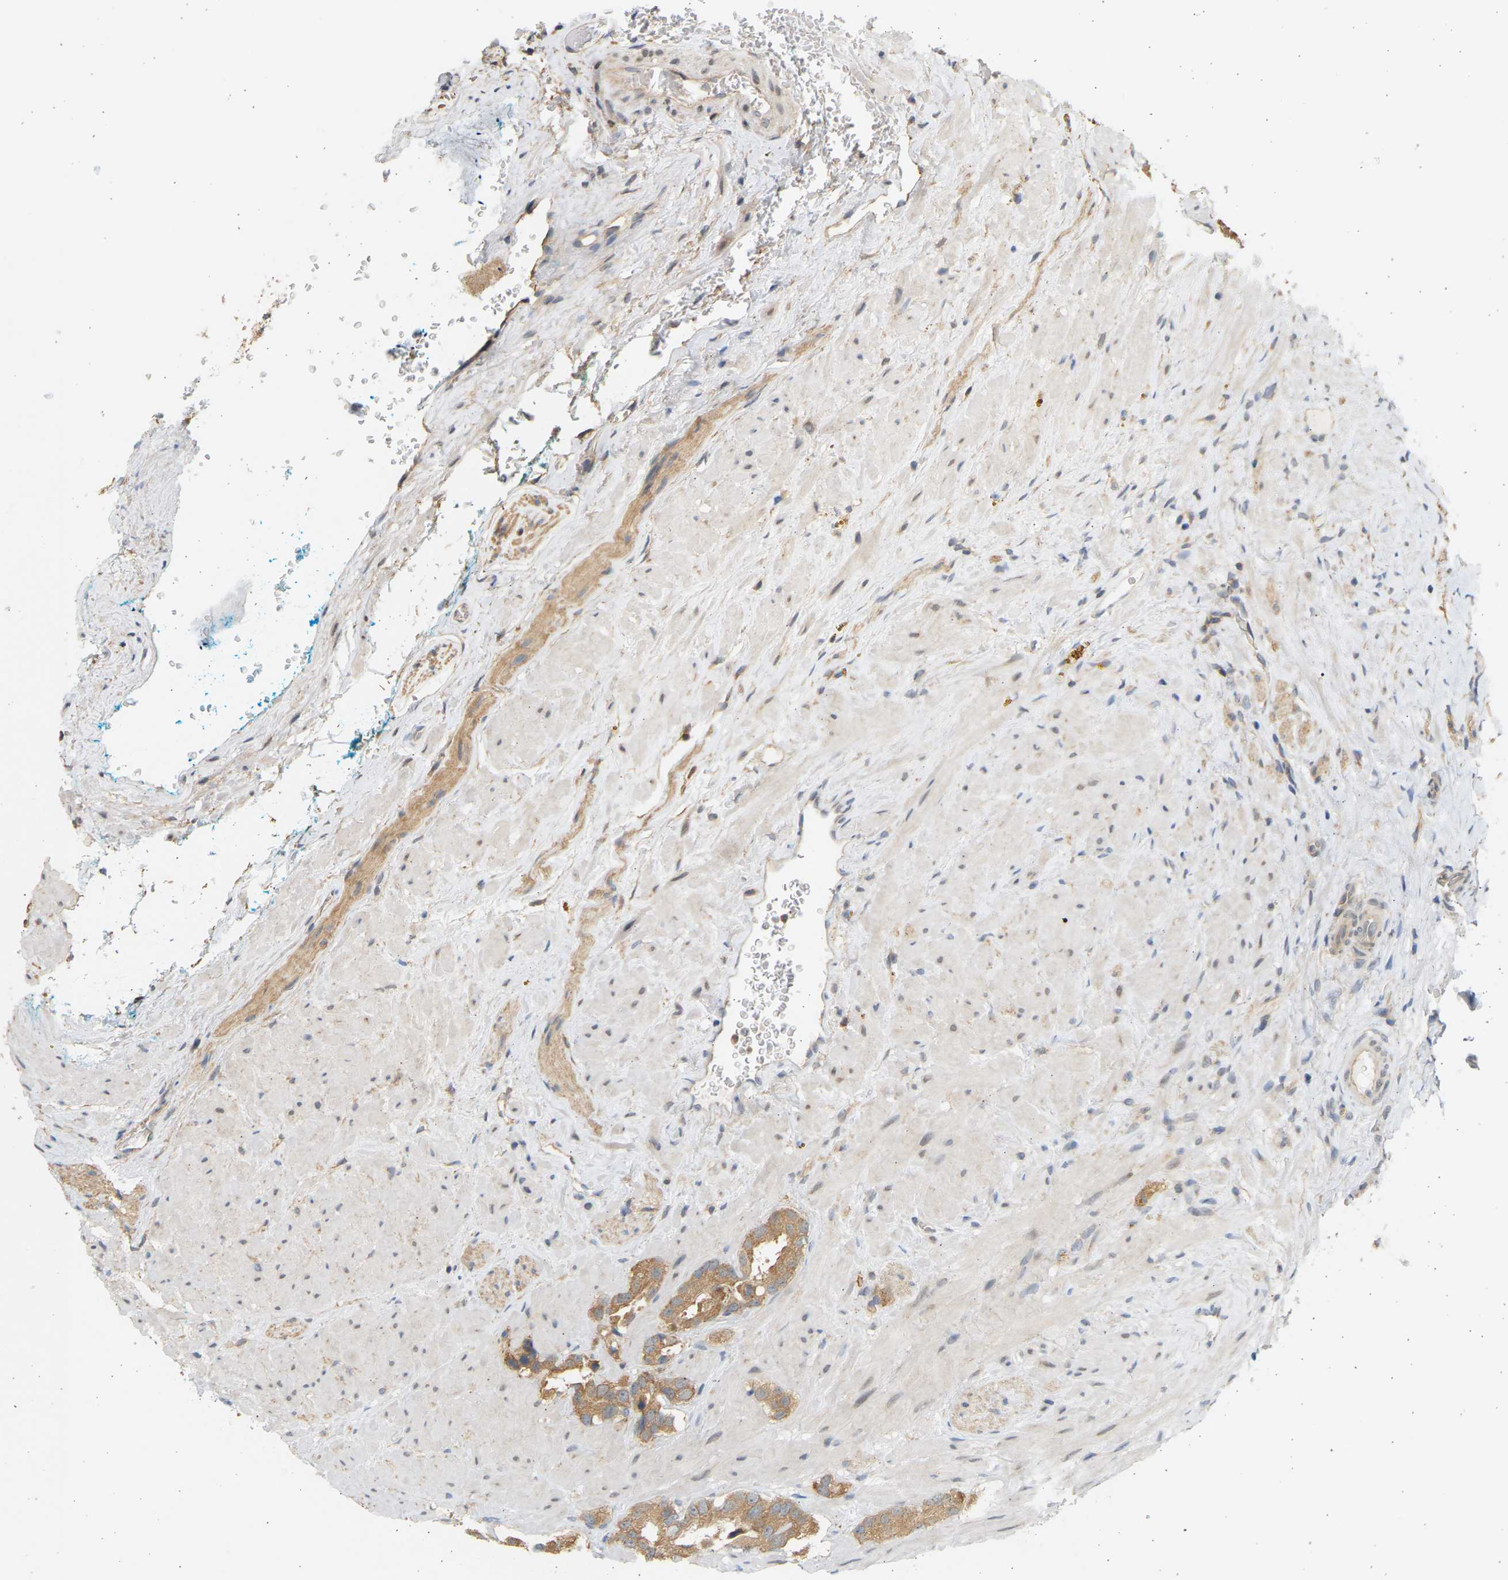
{"staining": {"intensity": "moderate", "quantity": ">75%", "location": "cytoplasmic/membranous"}, "tissue": "prostate cancer", "cell_type": "Tumor cells", "image_type": "cancer", "snomed": [{"axis": "morphology", "description": "Adenocarcinoma, High grade"}, {"axis": "topography", "description": "Prostate"}], "caption": "There is medium levels of moderate cytoplasmic/membranous staining in tumor cells of high-grade adenocarcinoma (prostate), as demonstrated by immunohistochemical staining (brown color).", "gene": "B4GALT6", "patient": {"sex": "male", "age": 64}}